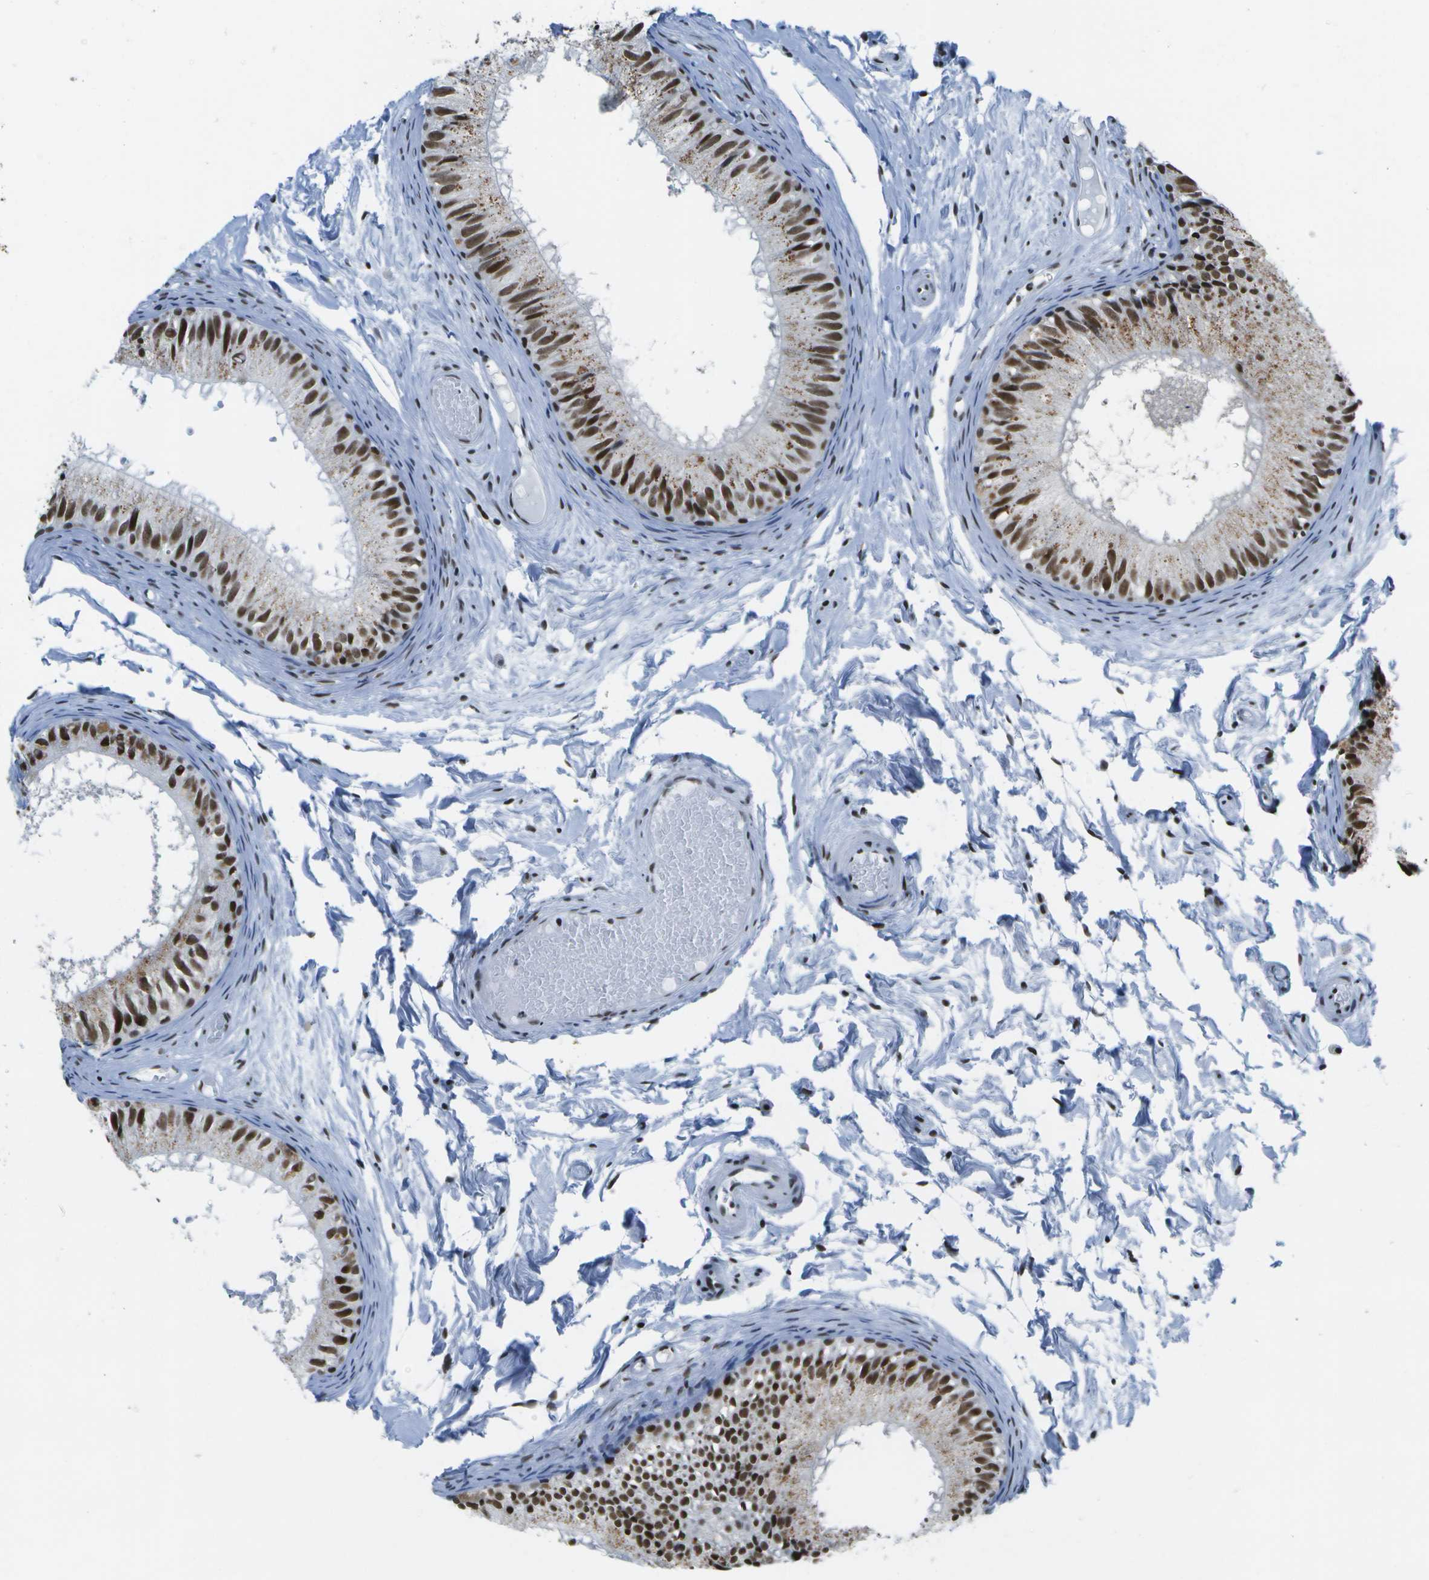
{"staining": {"intensity": "strong", "quantity": ">75%", "location": "nuclear"}, "tissue": "epididymis", "cell_type": "Glandular cells", "image_type": "normal", "snomed": [{"axis": "morphology", "description": "Normal tissue, NOS"}, {"axis": "topography", "description": "Epididymis"}], "caption": "Protein expression analysis of normal human epididymis reveals strong nuclear staining in approximately >75% of glandular cells.", "gene": "NSRP1", "patient": {"sex": "male", "age": 46}}